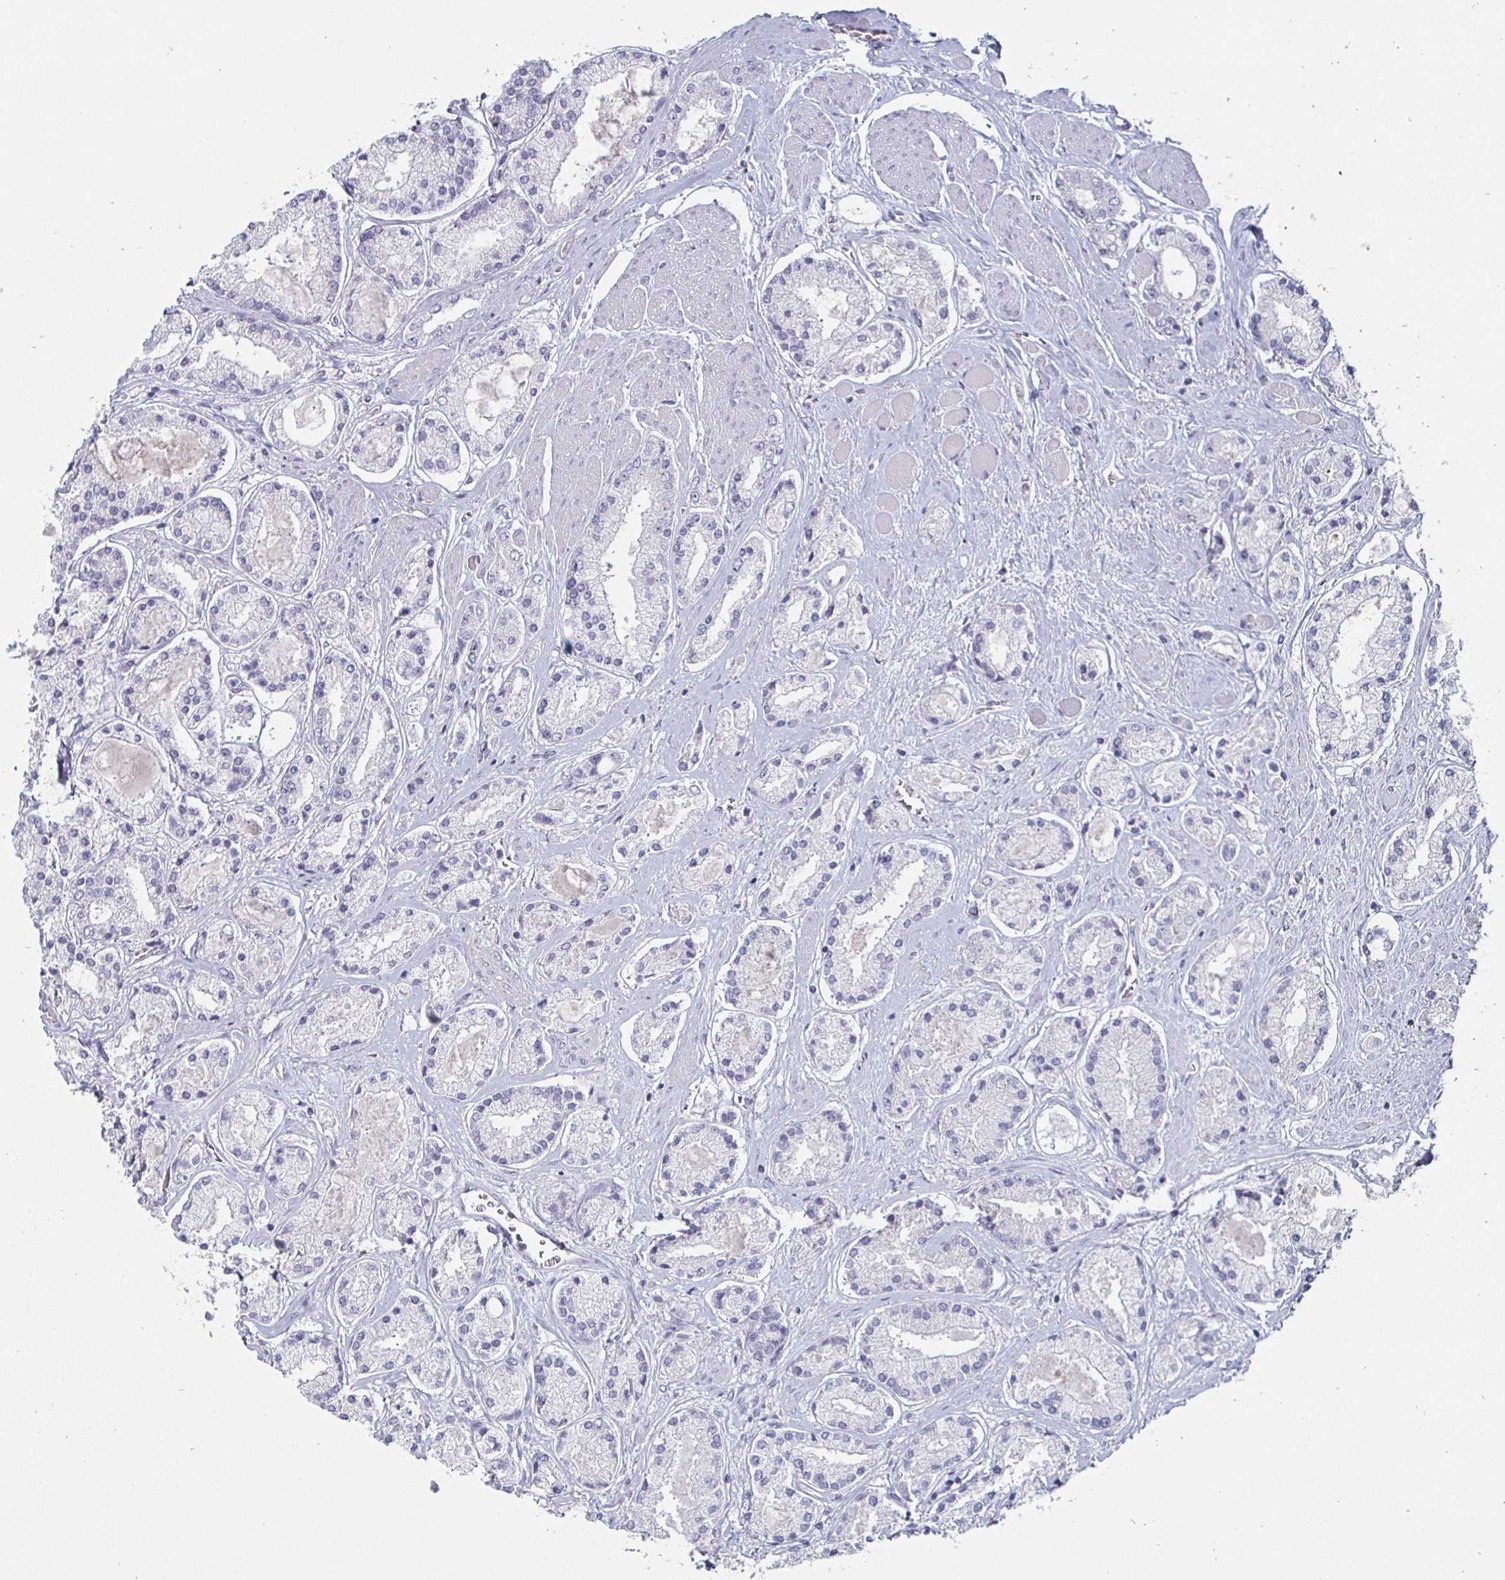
{"staining": {"intensity": "negative", "quantity": "none", "location": "none"}, "tissue": "prostate cancer", "cell_type": "Tumor cells", "image_type": "cancer", "snomed": [{"axis": "morphology", "description": "Adenocarcinoma, High grade"}, {"axis": "topography", "description": "Prostate"}], "caption": "Tumor cells show no significant protein staining in prostate cancer (high-grade adenocarcinoma).", "gene": "DMRTB1", "patient": {"sex": "male", "age": 67}}